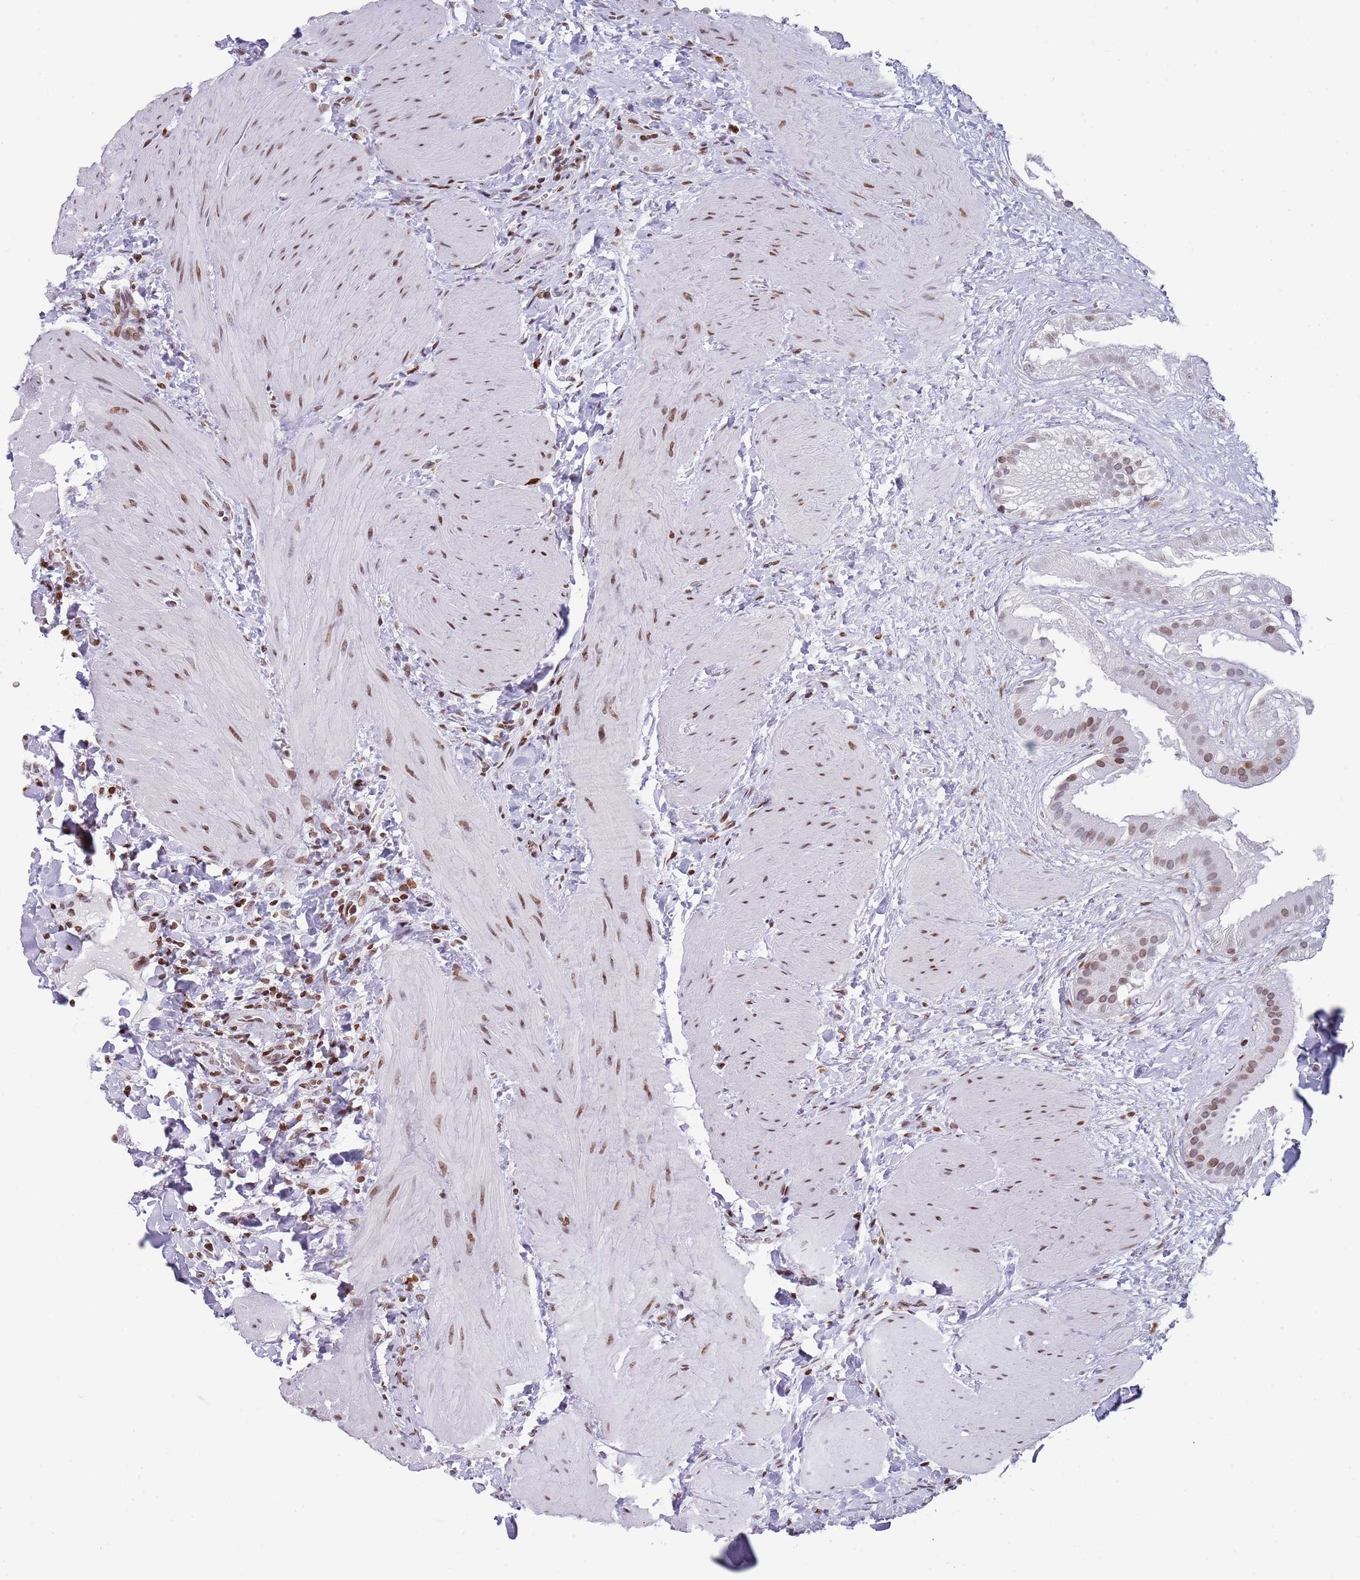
{"staining": {"intensity": "moderate", "quantity": "25%-75%", "location": "nuclear"}, "tissue": "gallbladder", "cell_type": "Glandular cells", "image_type": "normal", "snomed": [{"axis": "morphology", "description": "Normal tissue, NOS"}, {"axis": "topography", "description": "Gallbladder"}], "caption": "Protein analysis of unremarkable gallbladder shows moderate nuclear expression in about 25%-75% of glandular cells.", "gene": "ENSG00000285547", "patient": {"sex": "male", "age": 55}}